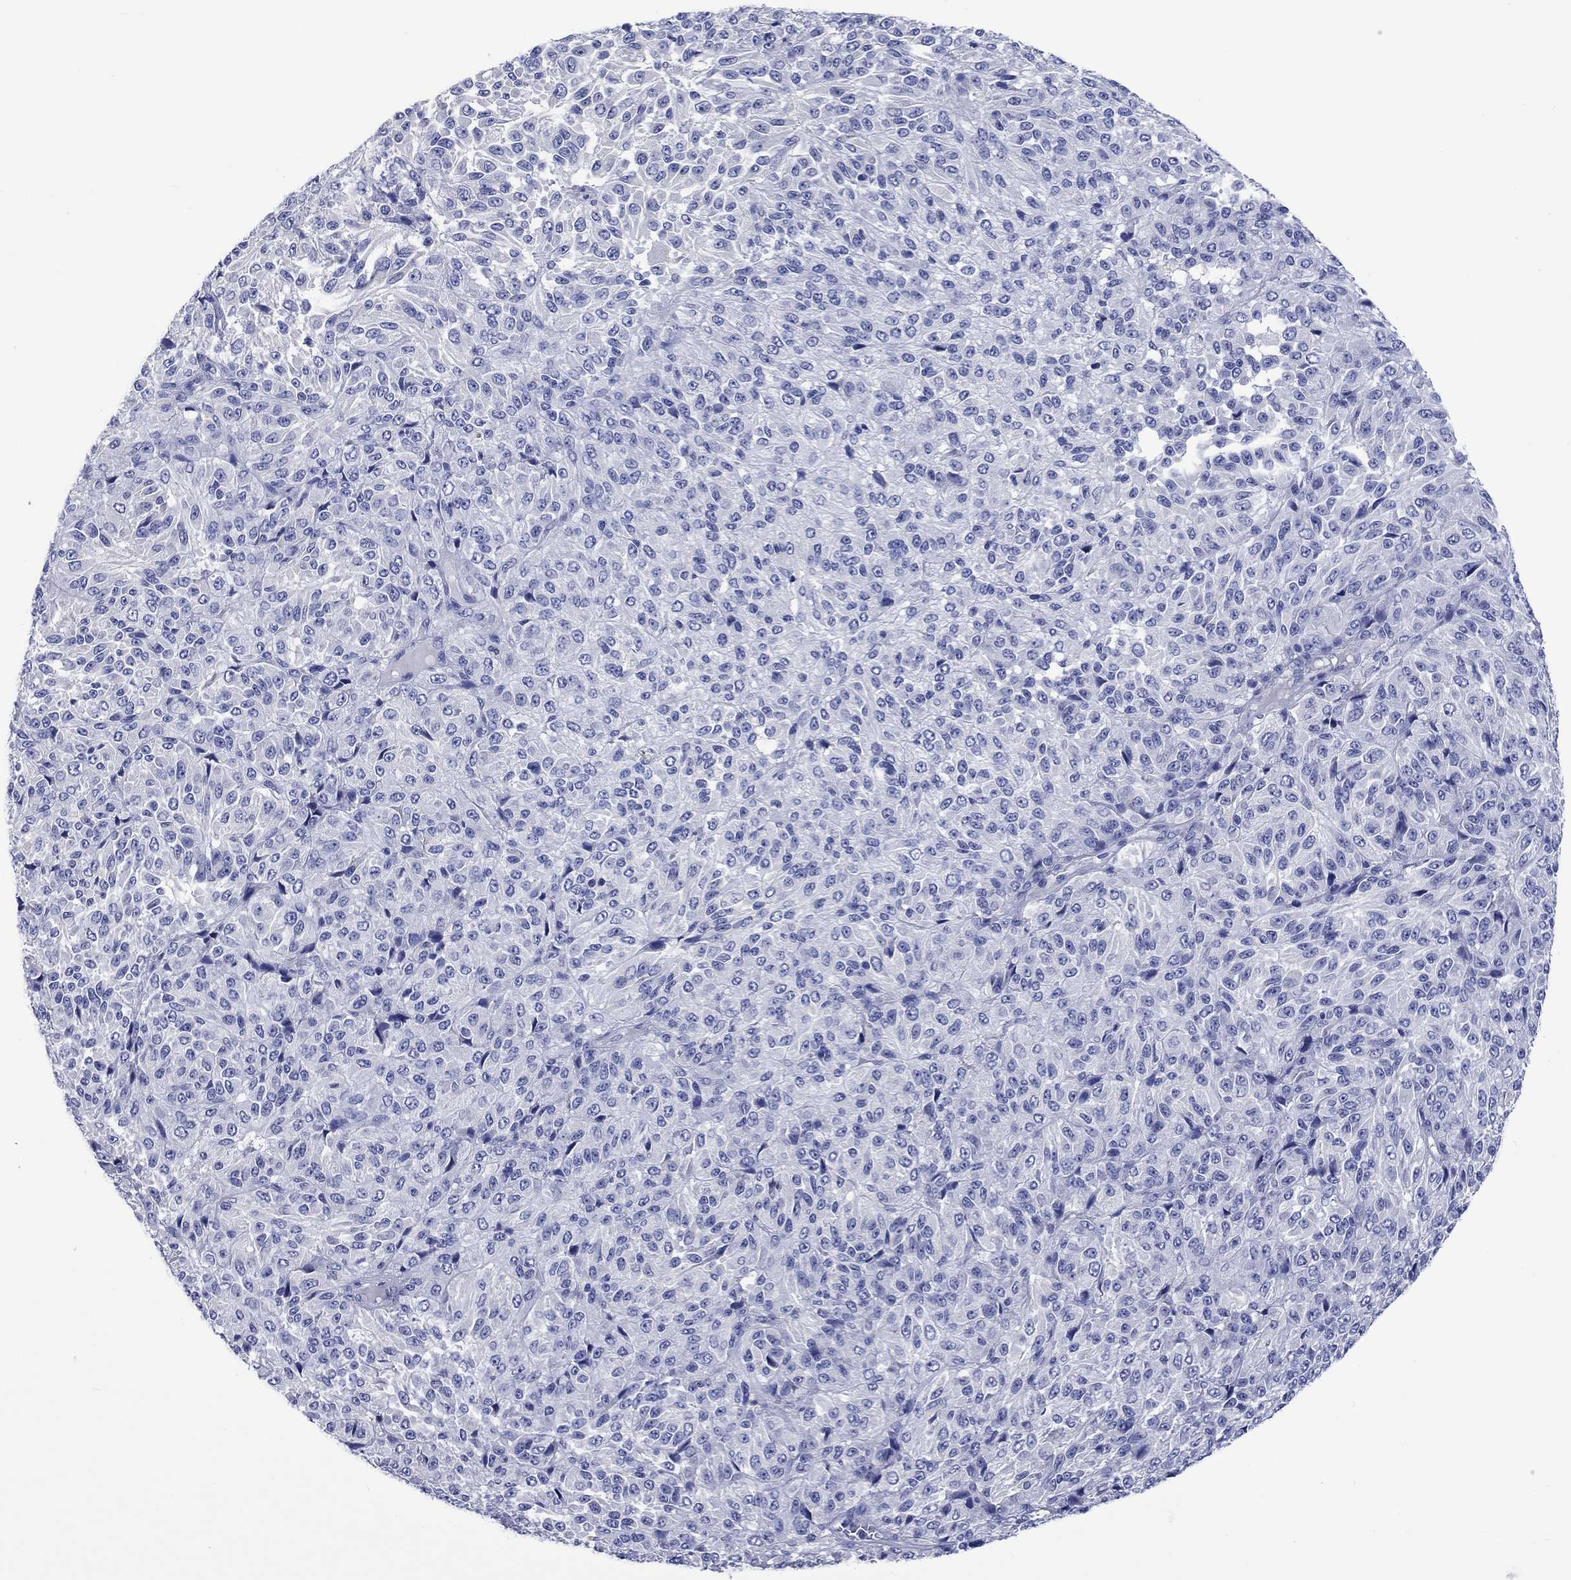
{"staining": {"intensity": "negative", "quantity": "none", "location": "none"}, "tissue": "melanoma", "cell_type": "Tumor cells", "image_type": "cancer", "snomed": [{"axis": "morphology", "description": "Malignant melanoma, Metastatic site"}, {"axis": "topography", "description": "Brain"}], "caption": "This is an immunohistochemistry micrograph of melanoma. There is no positivity in tumor cells.", "gene": "TOMM20L", "patient": {"sex": "female", "age": 56}}